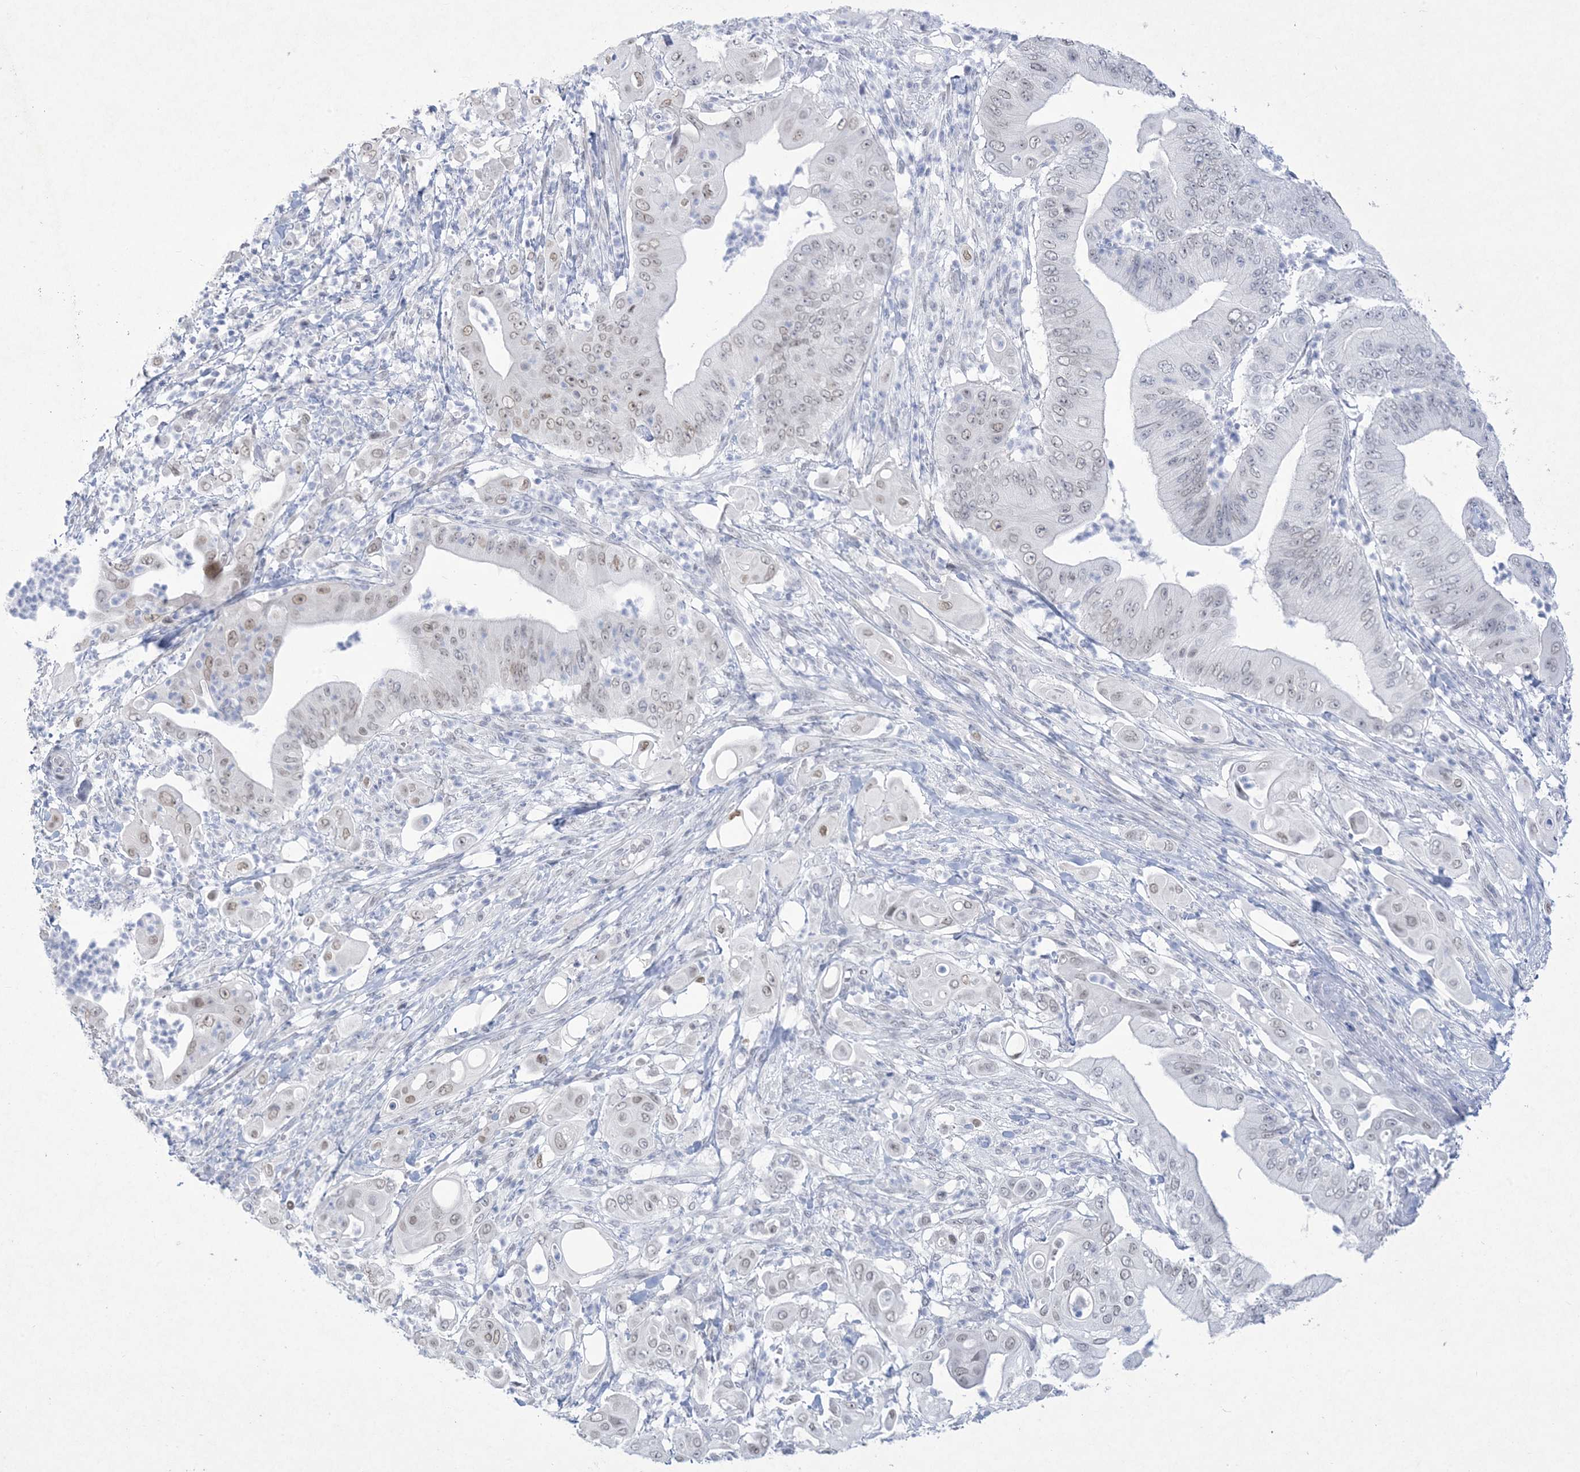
{"staining": {"intensity": "weak", "quantity": "<25%", "location": "nuclear"}, "tissue": "pancreatic cancer", "cell_type": "Tumor cells", "image_type": "cancer", "snomed": [{"axis": "morphology", "description": "Adenocarcinoma, NOS"}, {"axis": "topography", "description": "Pancreas"}], "caption": "Immunohistochemical staining of human pancreatic cancer (adenocarcinoma) demonstrates no significant positivity in tumor cells.", "gene": "HOMEZ", "patient": {"sex": "female", "age": 77}}